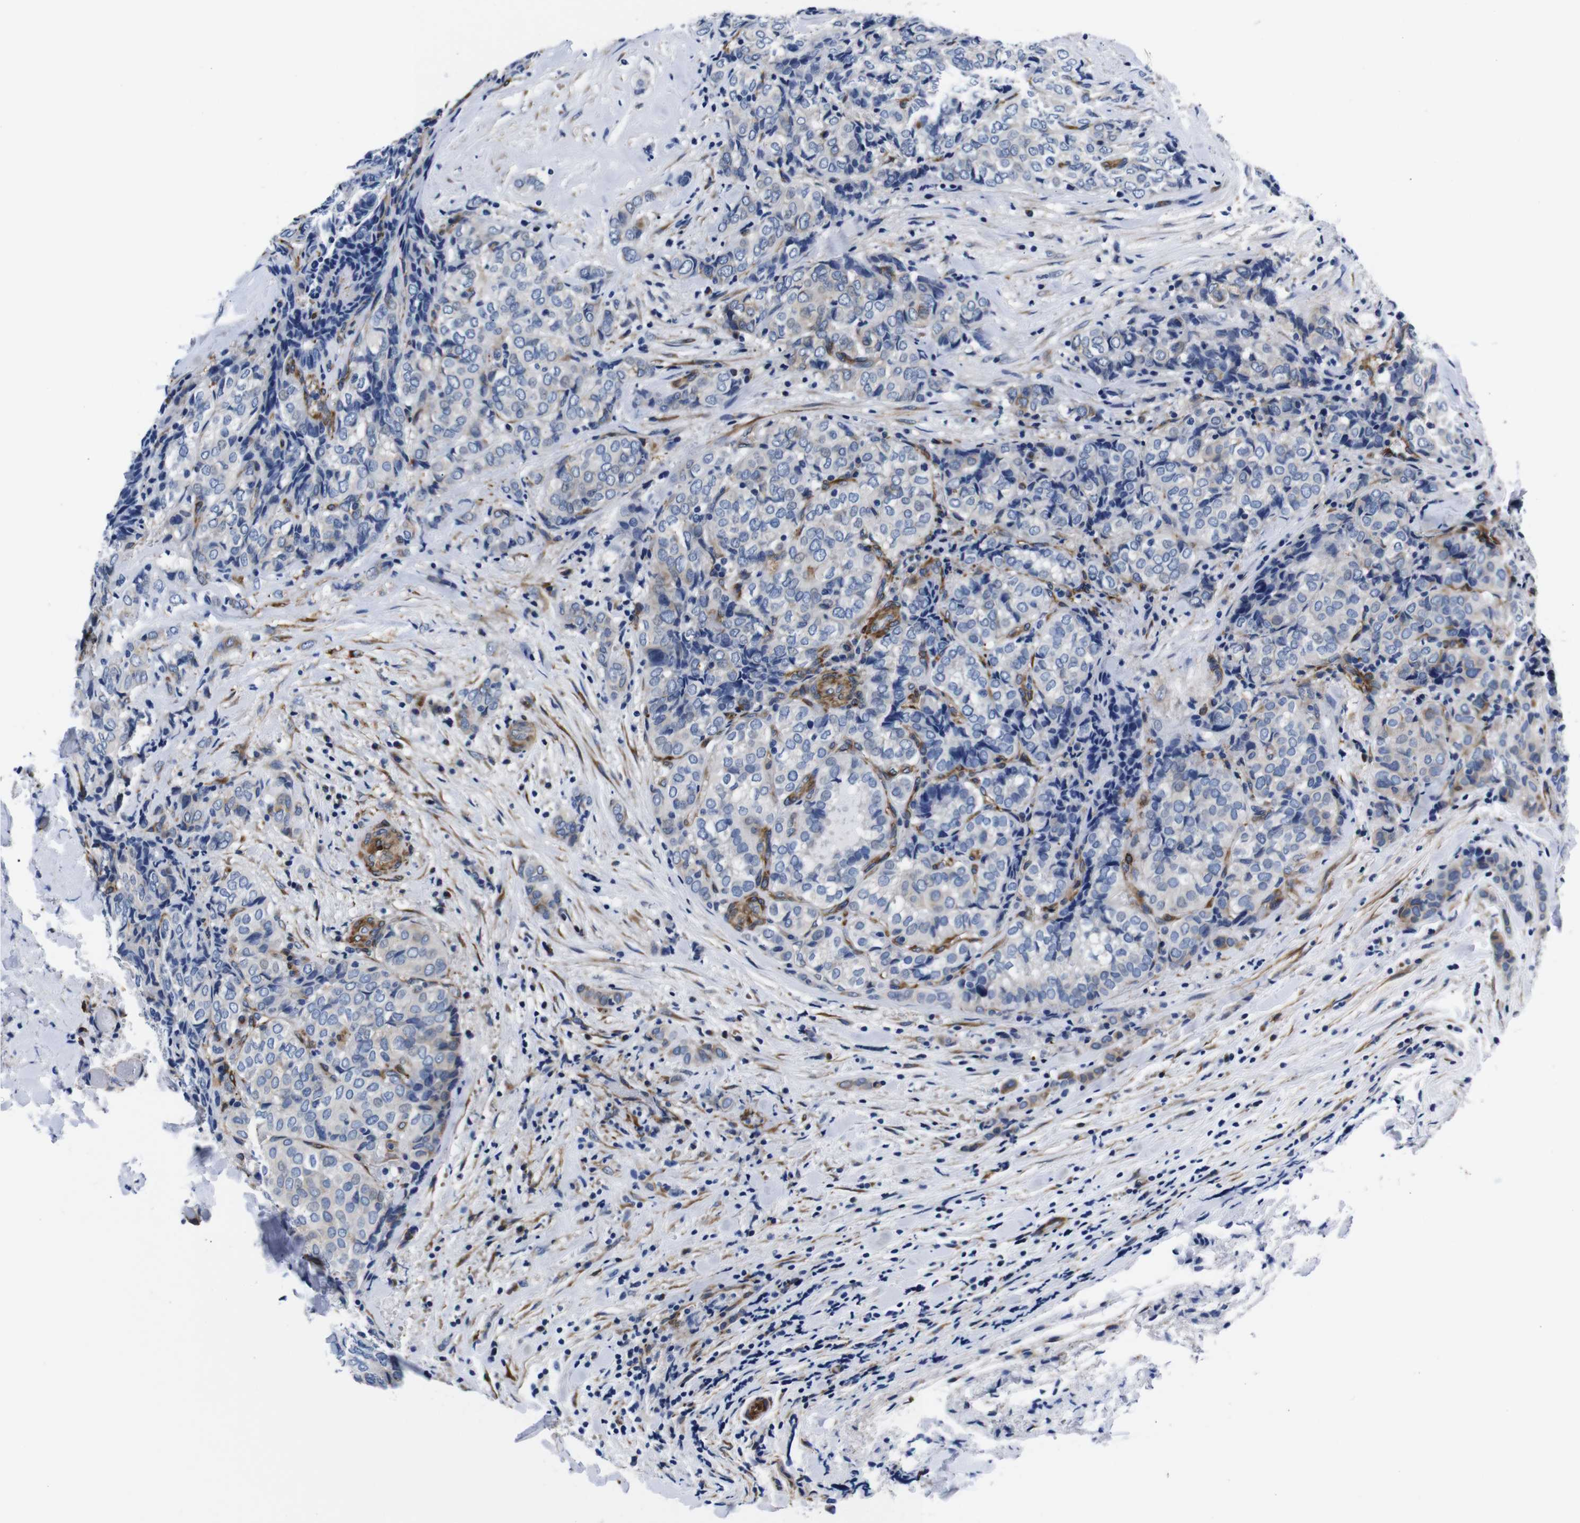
{"staining": {"intensity": "negative", "quantity": "none", "location": "none"}, "tissue": "thyroid cancer", "cell_type": "Tumor cells", "image_type": "cancer", "snomed": [{"axis": "morphology", "description": "Normal tissue, NOS"}, {"axis": "morphology", "description": "Papillary adenocarcinoma, NOS"}, {"axis": "topography", "description": "Thyroid gland"}], "caption": "Tumor cells show no significant expression in thyroid cancer (papillary adenocarcinoma). The staining is performed using DAB (3,3'-diaminobenzidine) brown chromogen with nuclei counter-stained in using hematoxylin.", "gene": "LRIG1", "patient": {"sex": "female", "age": 30}}